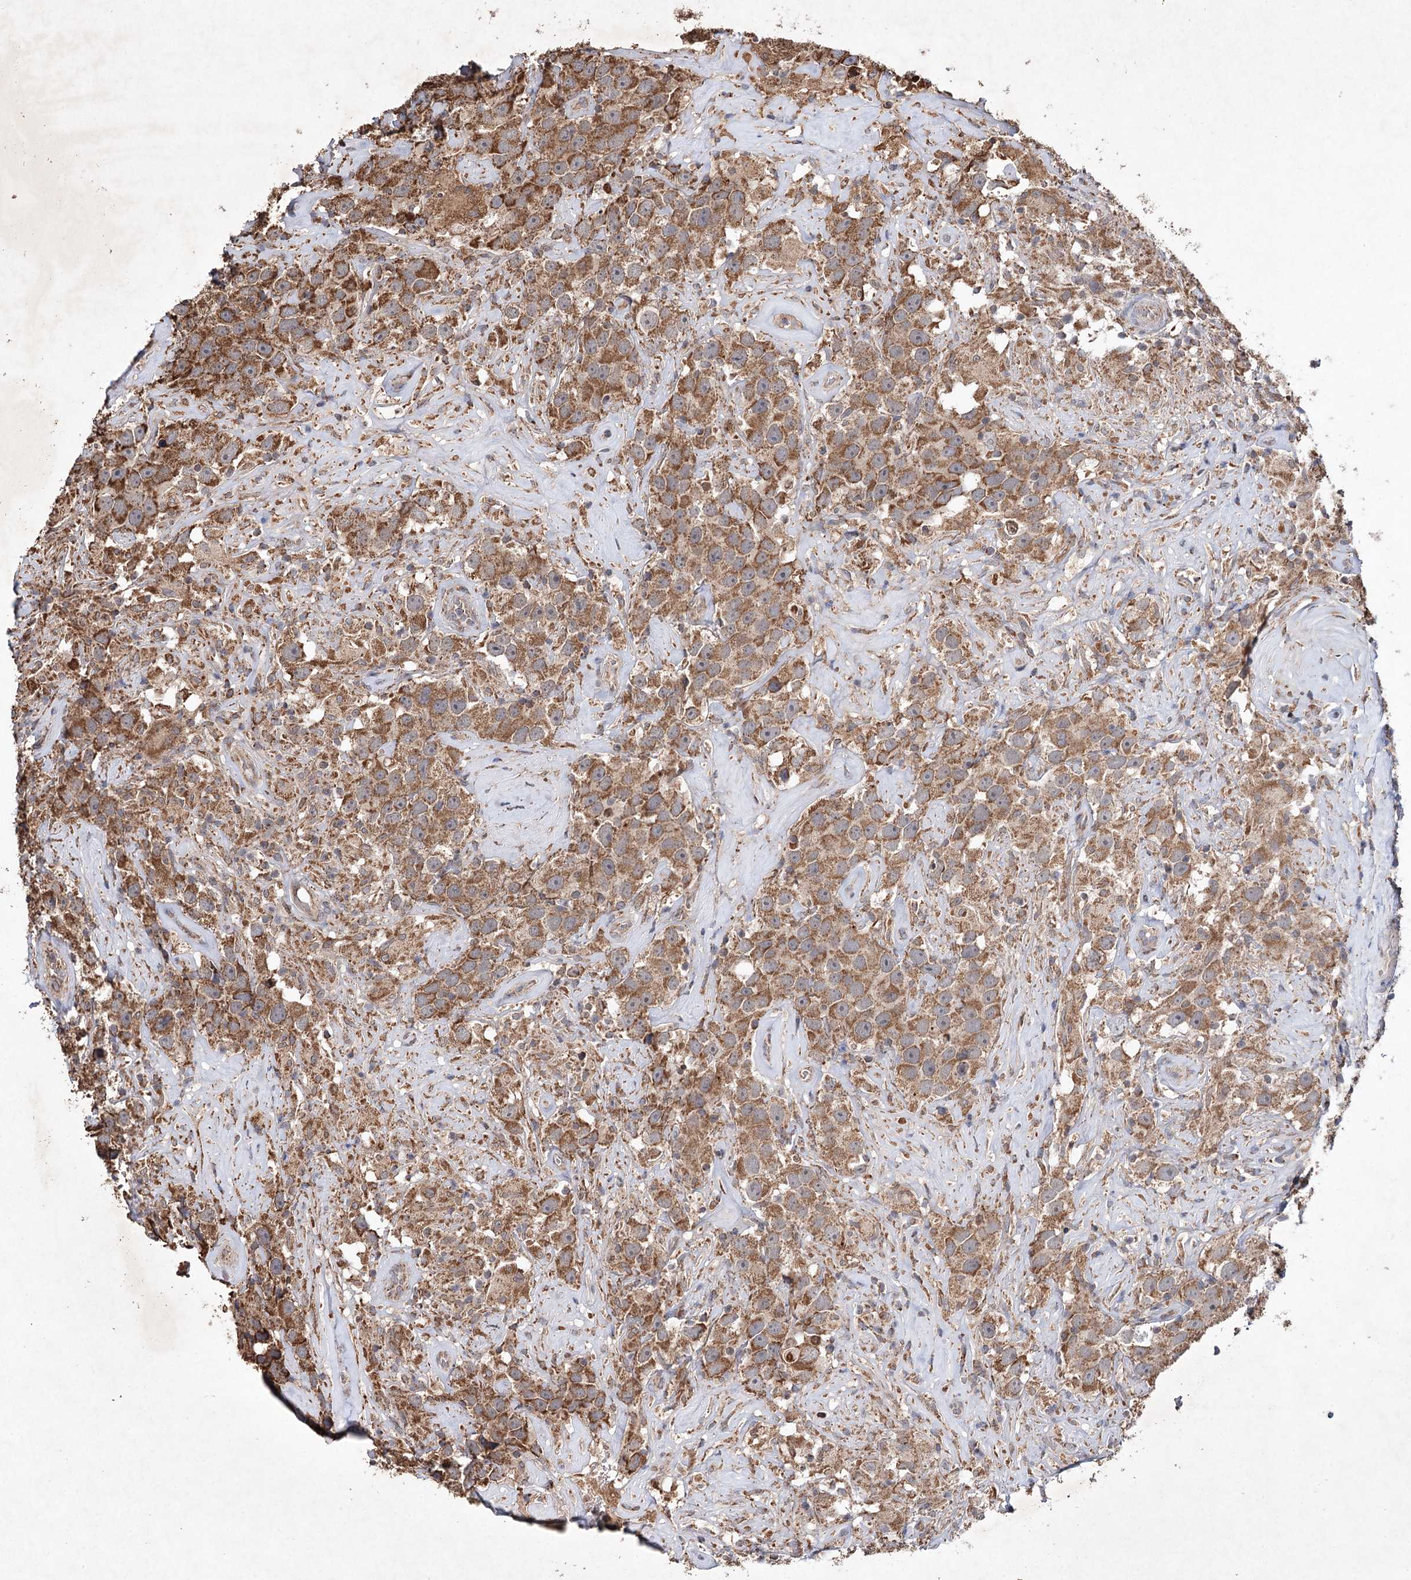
{"staining": {"intensity": "moderate", "quantity": ">75%", "location": "cytoplasmic/membranous"}, "tissue": "testis cancer", "cell_type": "Tumor cells", "image_type": "cancer", "snomed": [{"axis": "morphology", "description": "Seminoma, NOS"}, {"axis": "topography", "description": "Testis"}], "caption": "Immunohistochemical staining of human testis cancer (seminoma) exhibits medium levels of moderate cytoplasmic/membranous protein expression in approximately >75% of tumor cells.", "gene": "PIK3CB", "patient": {"sex": "male", "age": 49}}